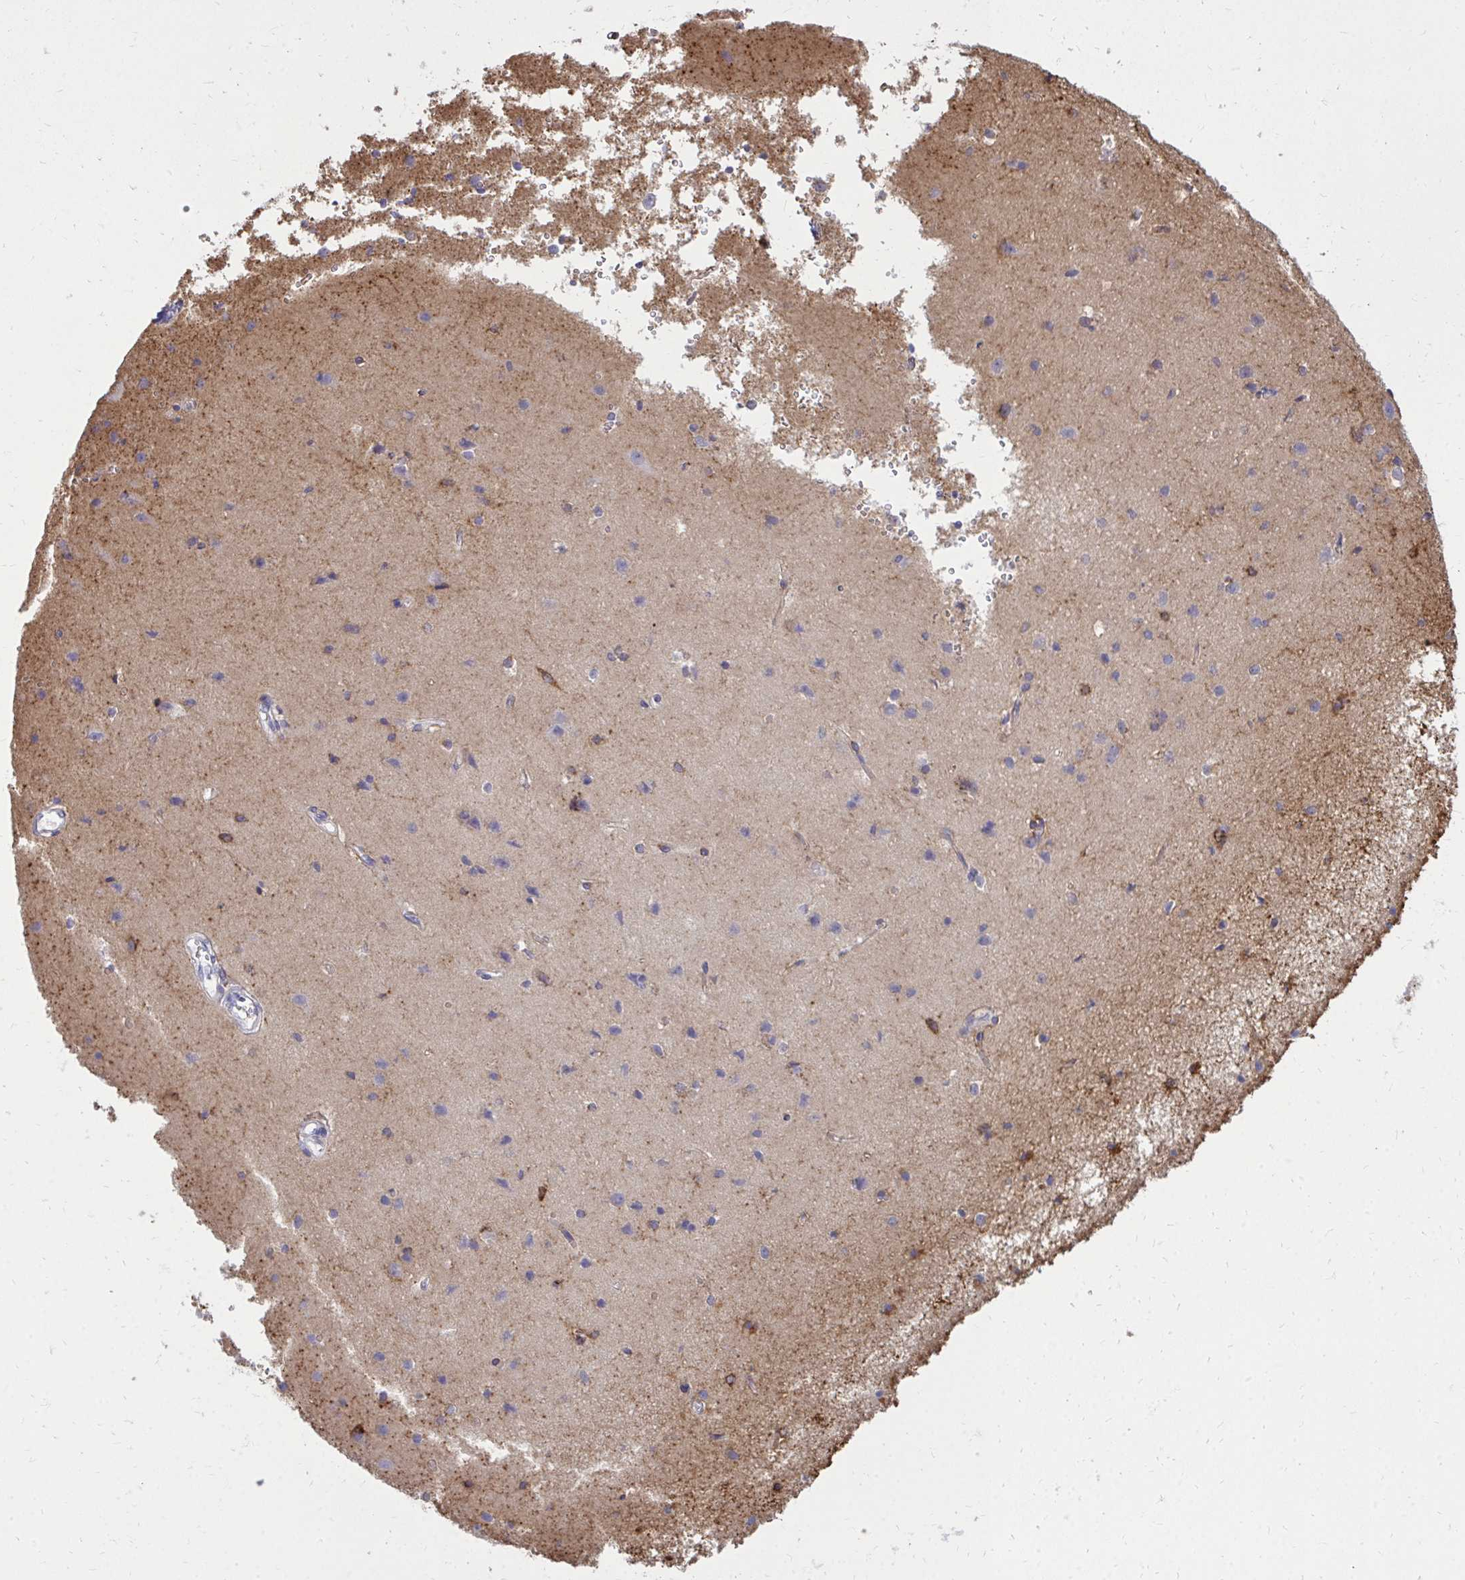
{"staining": {"intensity": "negative", "quantity": "none", "location": "none"}, "tissue": "cerebral cortex", "cell_type": "Endothelial cells", "image_type": "normal", "snomed": [{"axis": "morphology", "description": "Normal tissue, NOS"}, {"axis": "topography", "description": "Cerebral cortex"}], "caption": "IHC of normal cerebral cortex reveals no positivity in endothelial cells.", "gene": "MARCKSL1", "patient": {"sex": "male", "age": 37}}